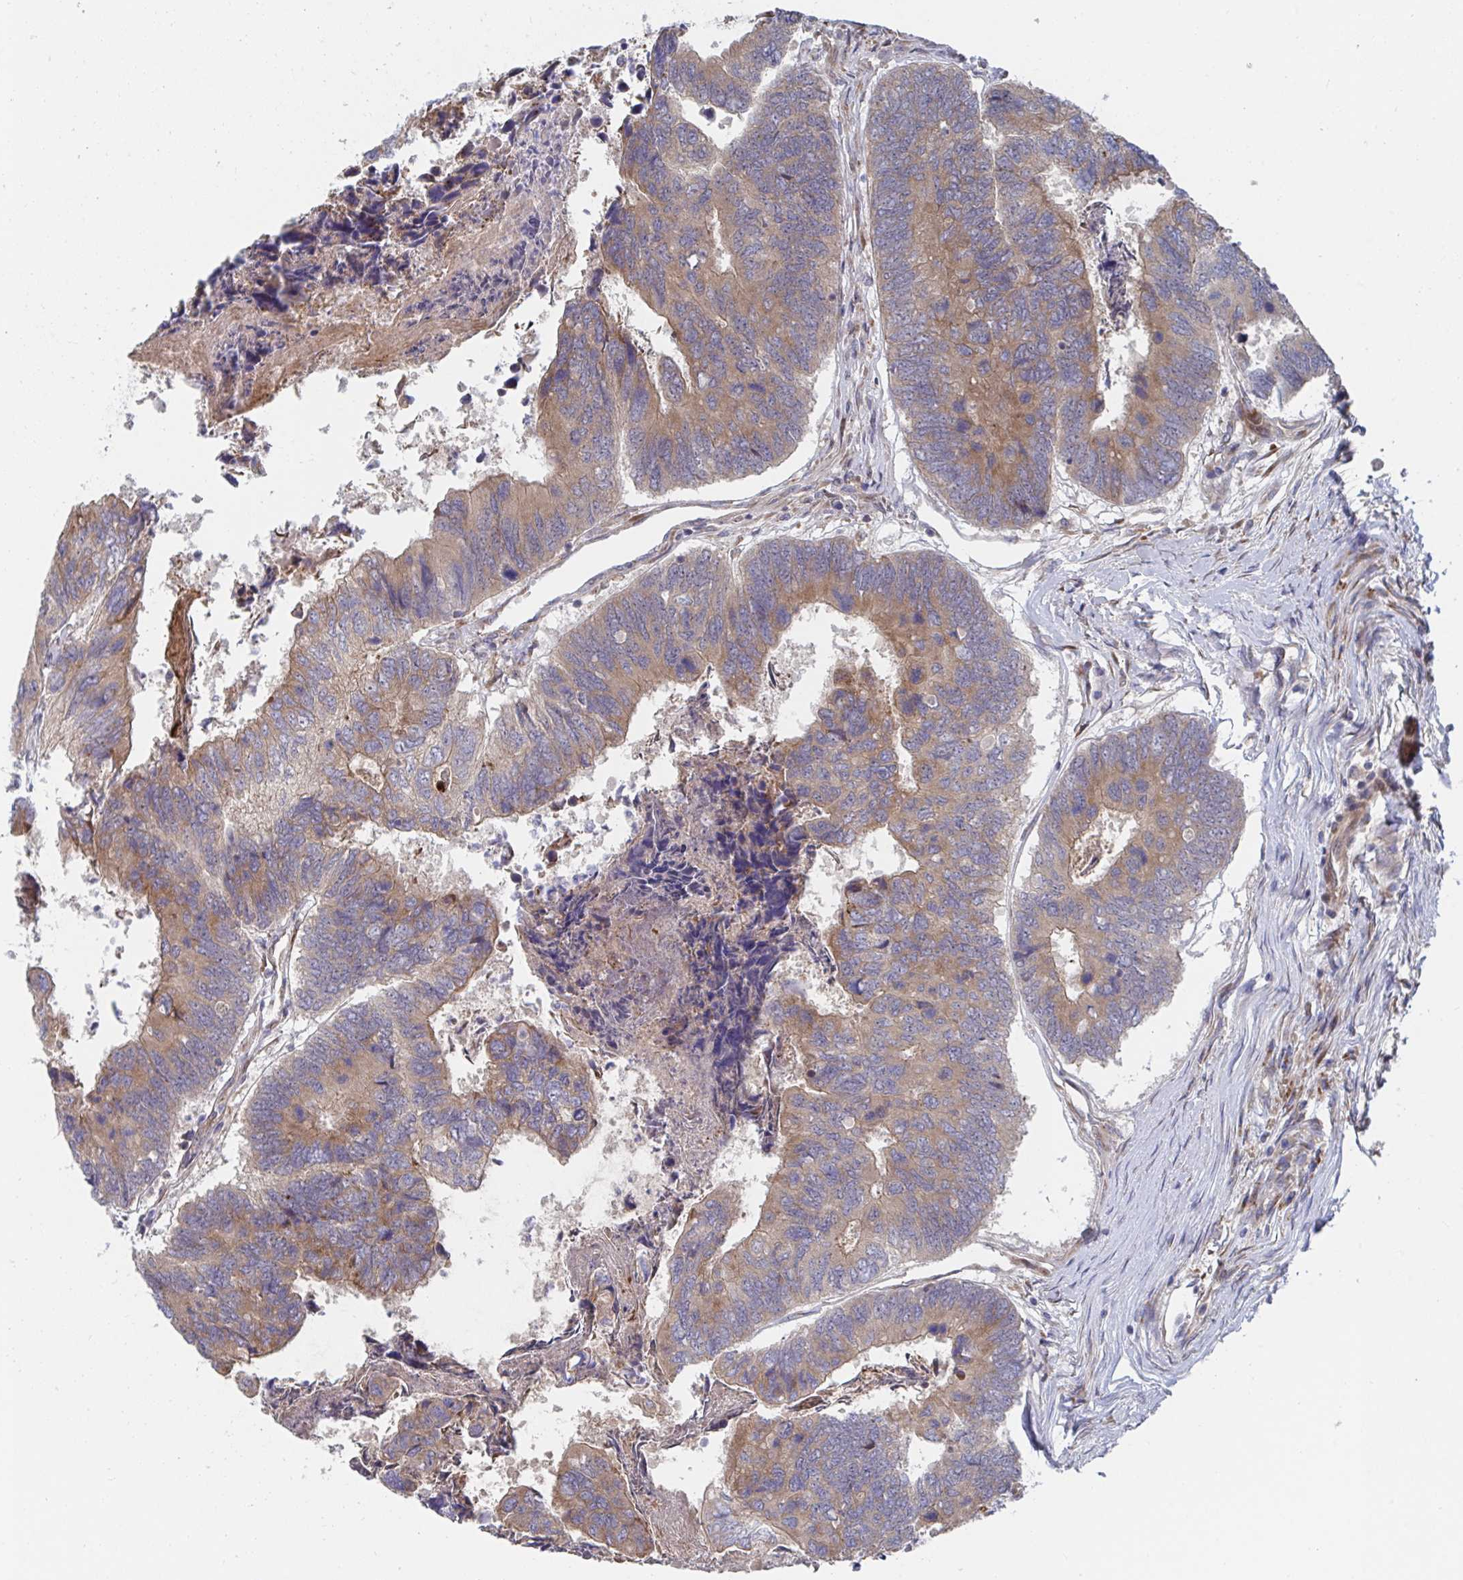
{"staining": {"intensity": "moderate", "quantity": ">75%", "location": "cytoplasmic/membranous"}, "tissue": "colorectal cancer", "cell_type": "Tumor cells", "image_type": "cancer", "snomed": [{"axis": "morphology", "description": "Adenocarcinoma, NOS"}, {"axis": "topography", "description": "Colon"}], "caption": "Immunohistochemical staining of adenocarcinoma (colorectal) shows medium levels of moderate cytoplasmic/membranous expression in approximately >75% of tumor cells.", "gene": "FJX1", "patient": {"sex": "female", "age": 67}}